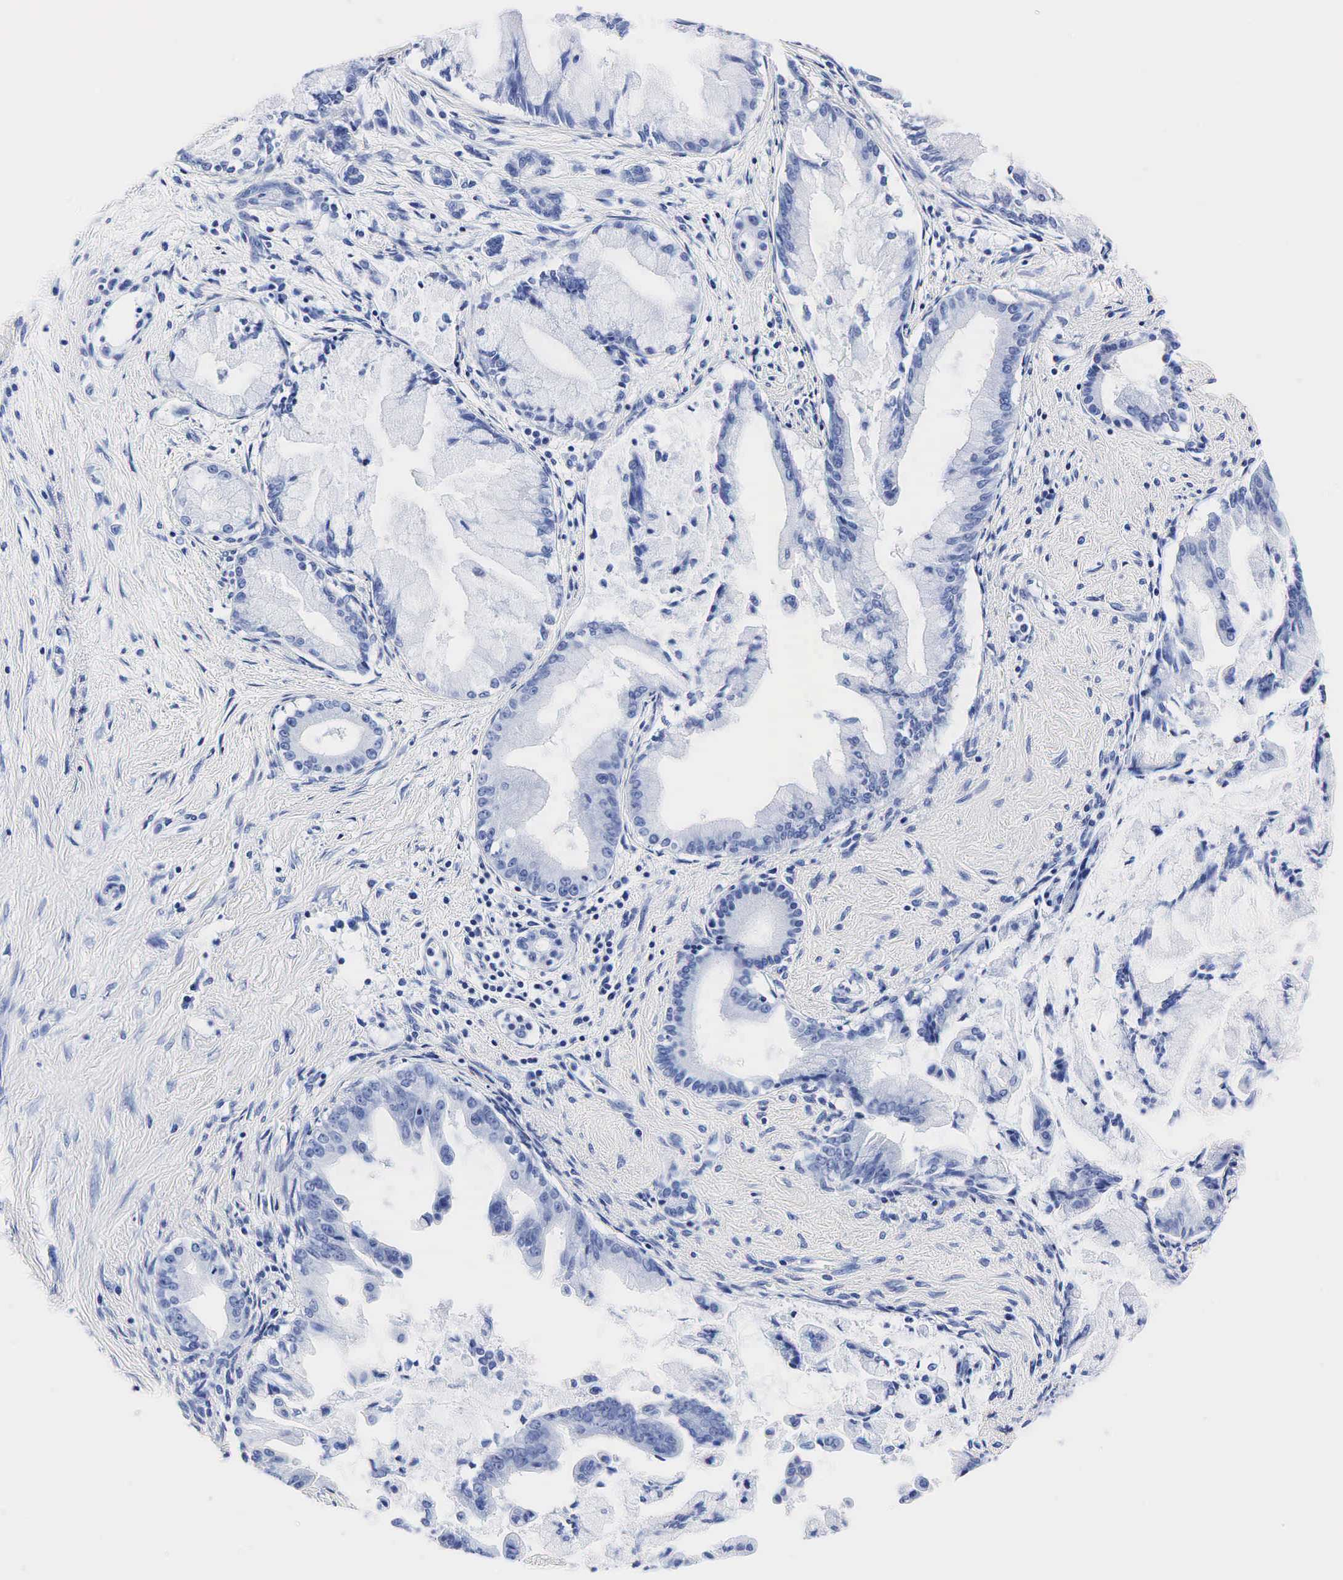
{"staining": {"intensity": "negative", "quantity": "none", "location": "none"}, "tissue": "pancreatic cancer", "cell_type": "Tumor cells", "image_type": "cancer", "snomed": [{"axis": "morphology", "description": "Adenocarcinoma, NOS"}, {"axis": "topography", "description": "Pancreas"}], "caption": "Image shows no significant protein positivity in tumor cells of adenocarcinoma (pancreatic). Brightfield microscopy of IHC stained with DAB (brown) and hematoxylin (blue), captured at high magnification.", "gene": "TG", "patient": {"sex": "male", "age": 59}}